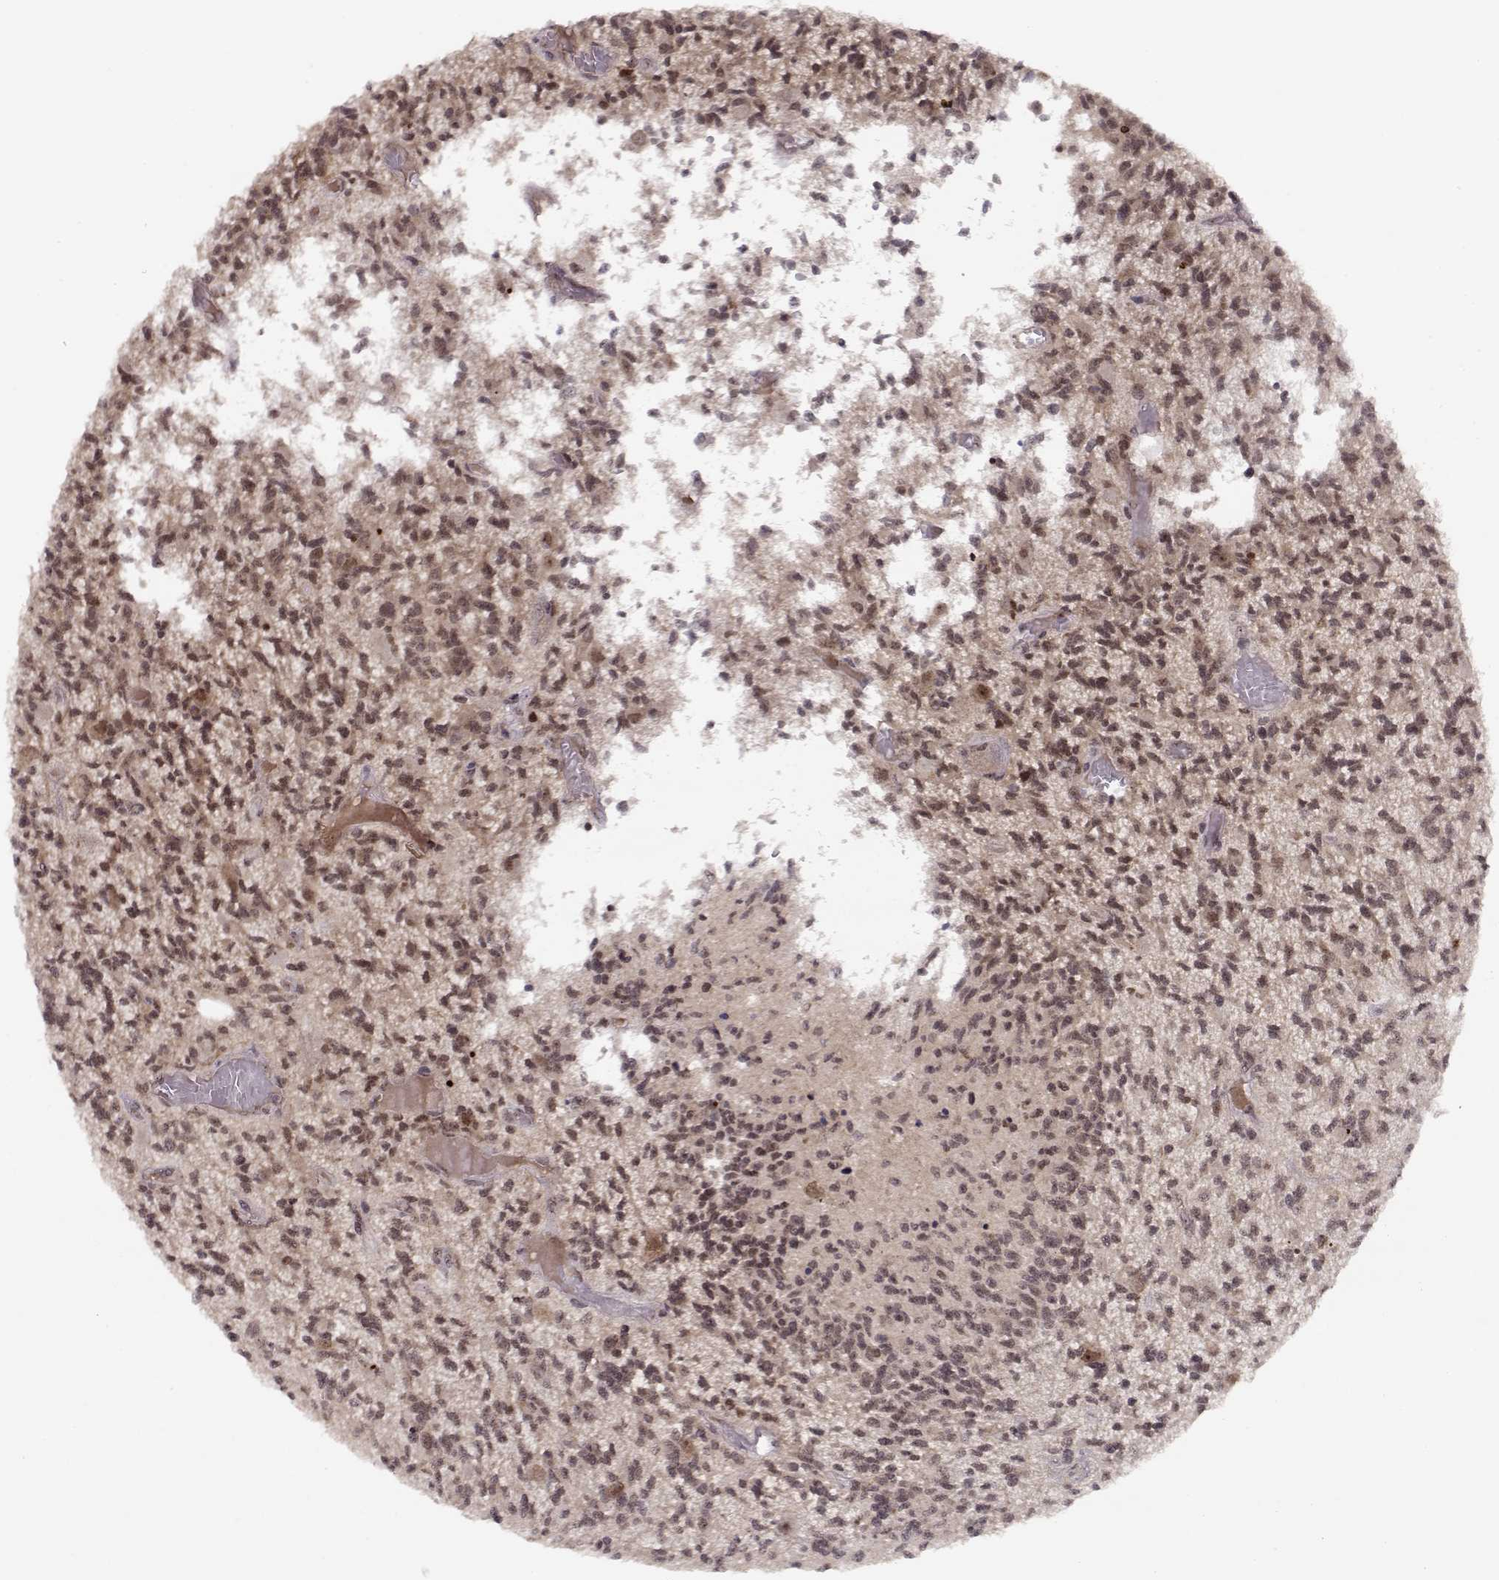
{"staining": {"intensity": "weak", "quantity": ">75%", "location": "cytoplasmic/membranous,nuclear"}, "tissue": "glioma", "cell_type": "Tumor cells", "image_type": "cancer", "snomed": [{"axis": "morphology", "description": "Glioma, malignant, High grade"}, {"axis": "topography", "description": "Brain"}], "caption": "Malignant glioma (high-grade) was stained to show a protein in brown. There is low levels of weak cytoplasmic/membranous and nuclear positivity in approximately >75% of tumor cells. (DAB (3,3'-diaminobenzidine) IHC, brown staining for protein, blue staining for nuclei).", "gene": "CSNK2A1", "patient": {"sex": "female", "age": 63}}